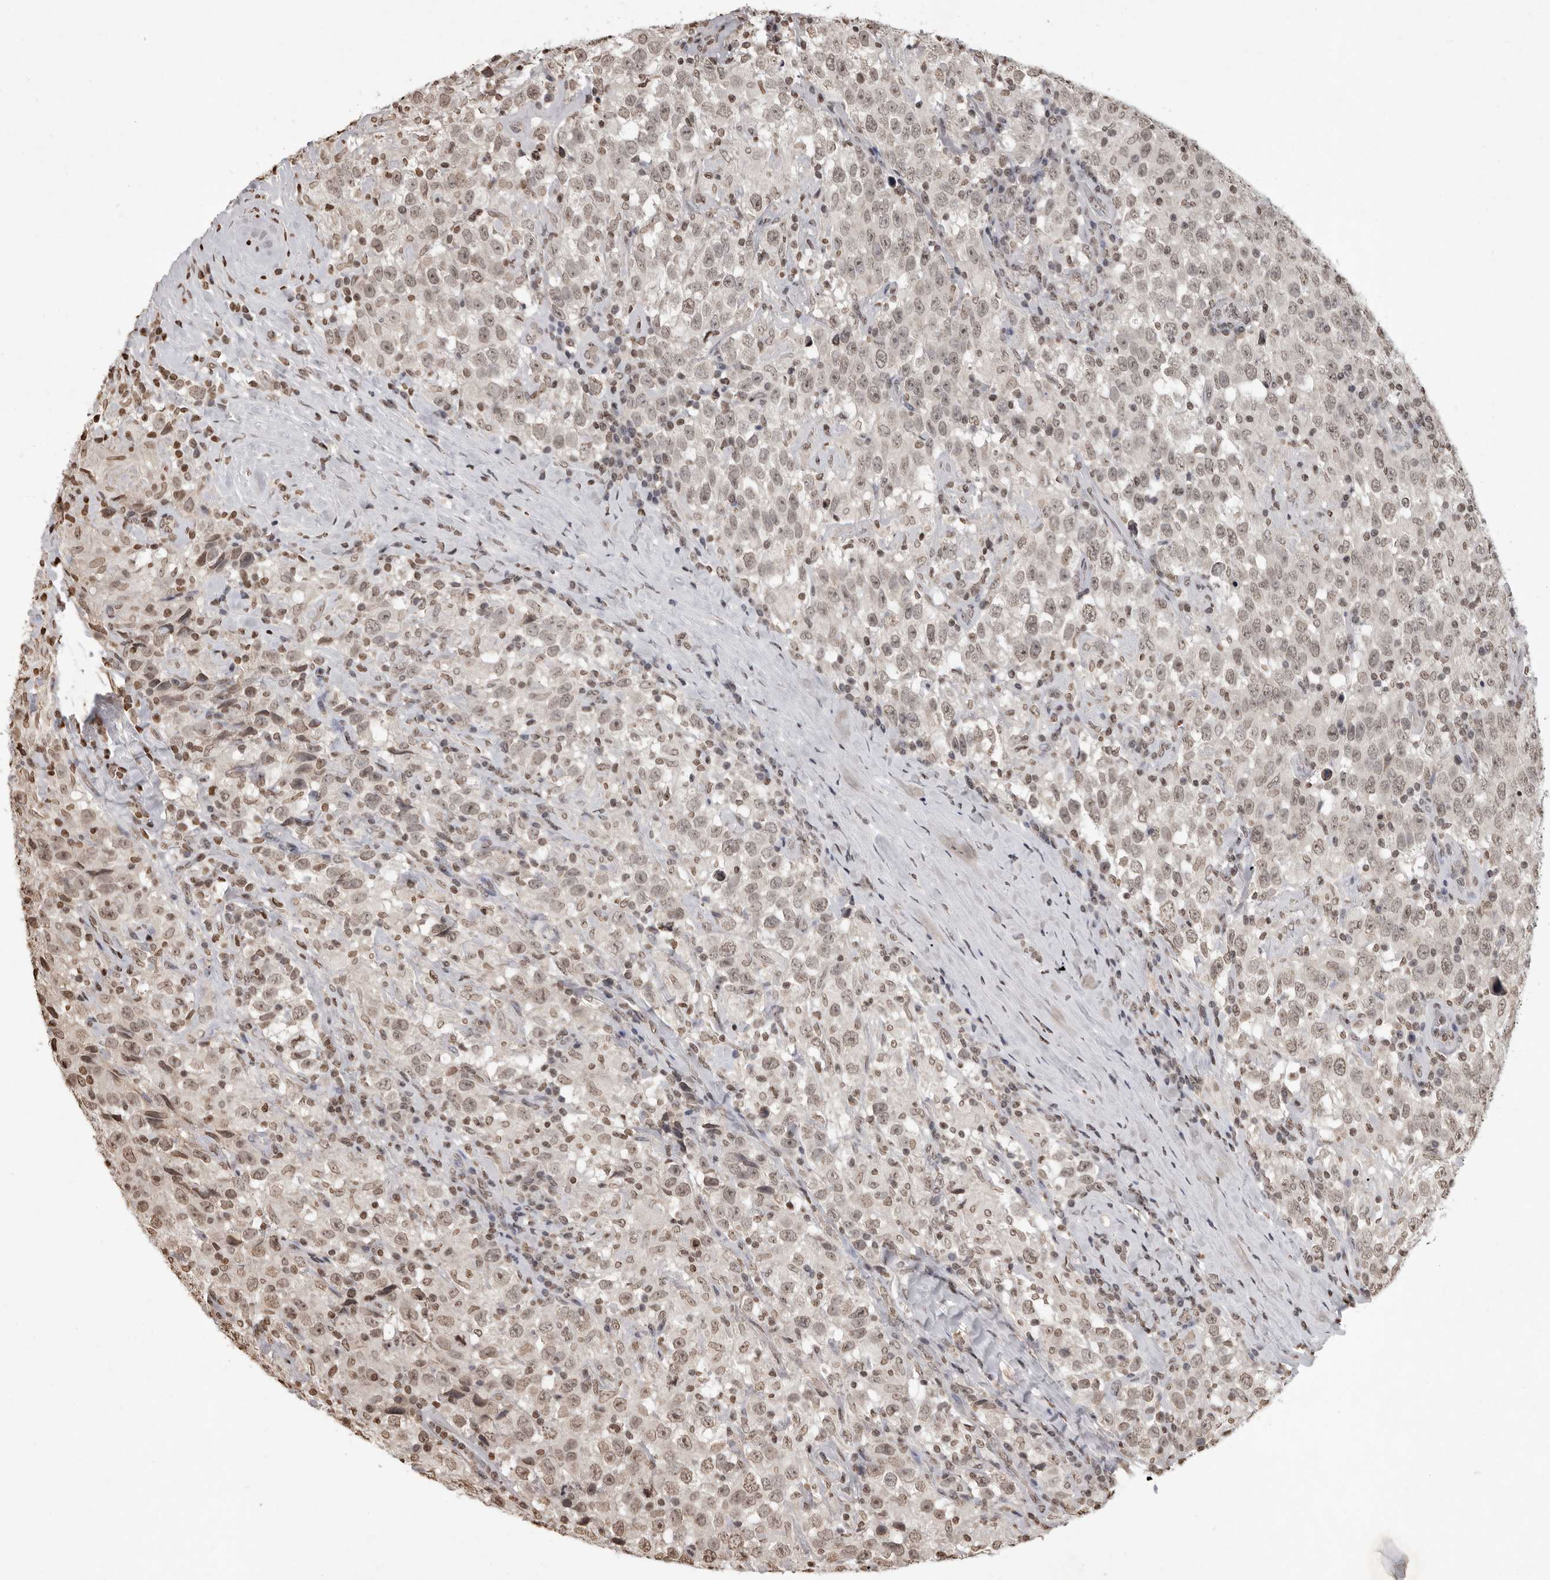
{"staining": {"intensity": "weak", "quantity": ">75%", "location": "nuclear"}, "tissue": "testis cancer", "cell_type": "Tumor cells", "image_type": "cancer", "snomed": [{"axis": "morphology", "description": "Seminoma, NOS"}, {"axis": "topography", "description": "Testis"}], "caption": "IHC micrograph of neoplastic tissue: seminoma (testis) stained using IHC shows low levels of weak protein expression localized specifically in the nuclear of tumor cells, appearing as a nuclear brown color.", "gene": "WDR45", "patient": {"sex": "male", "age": 41}}